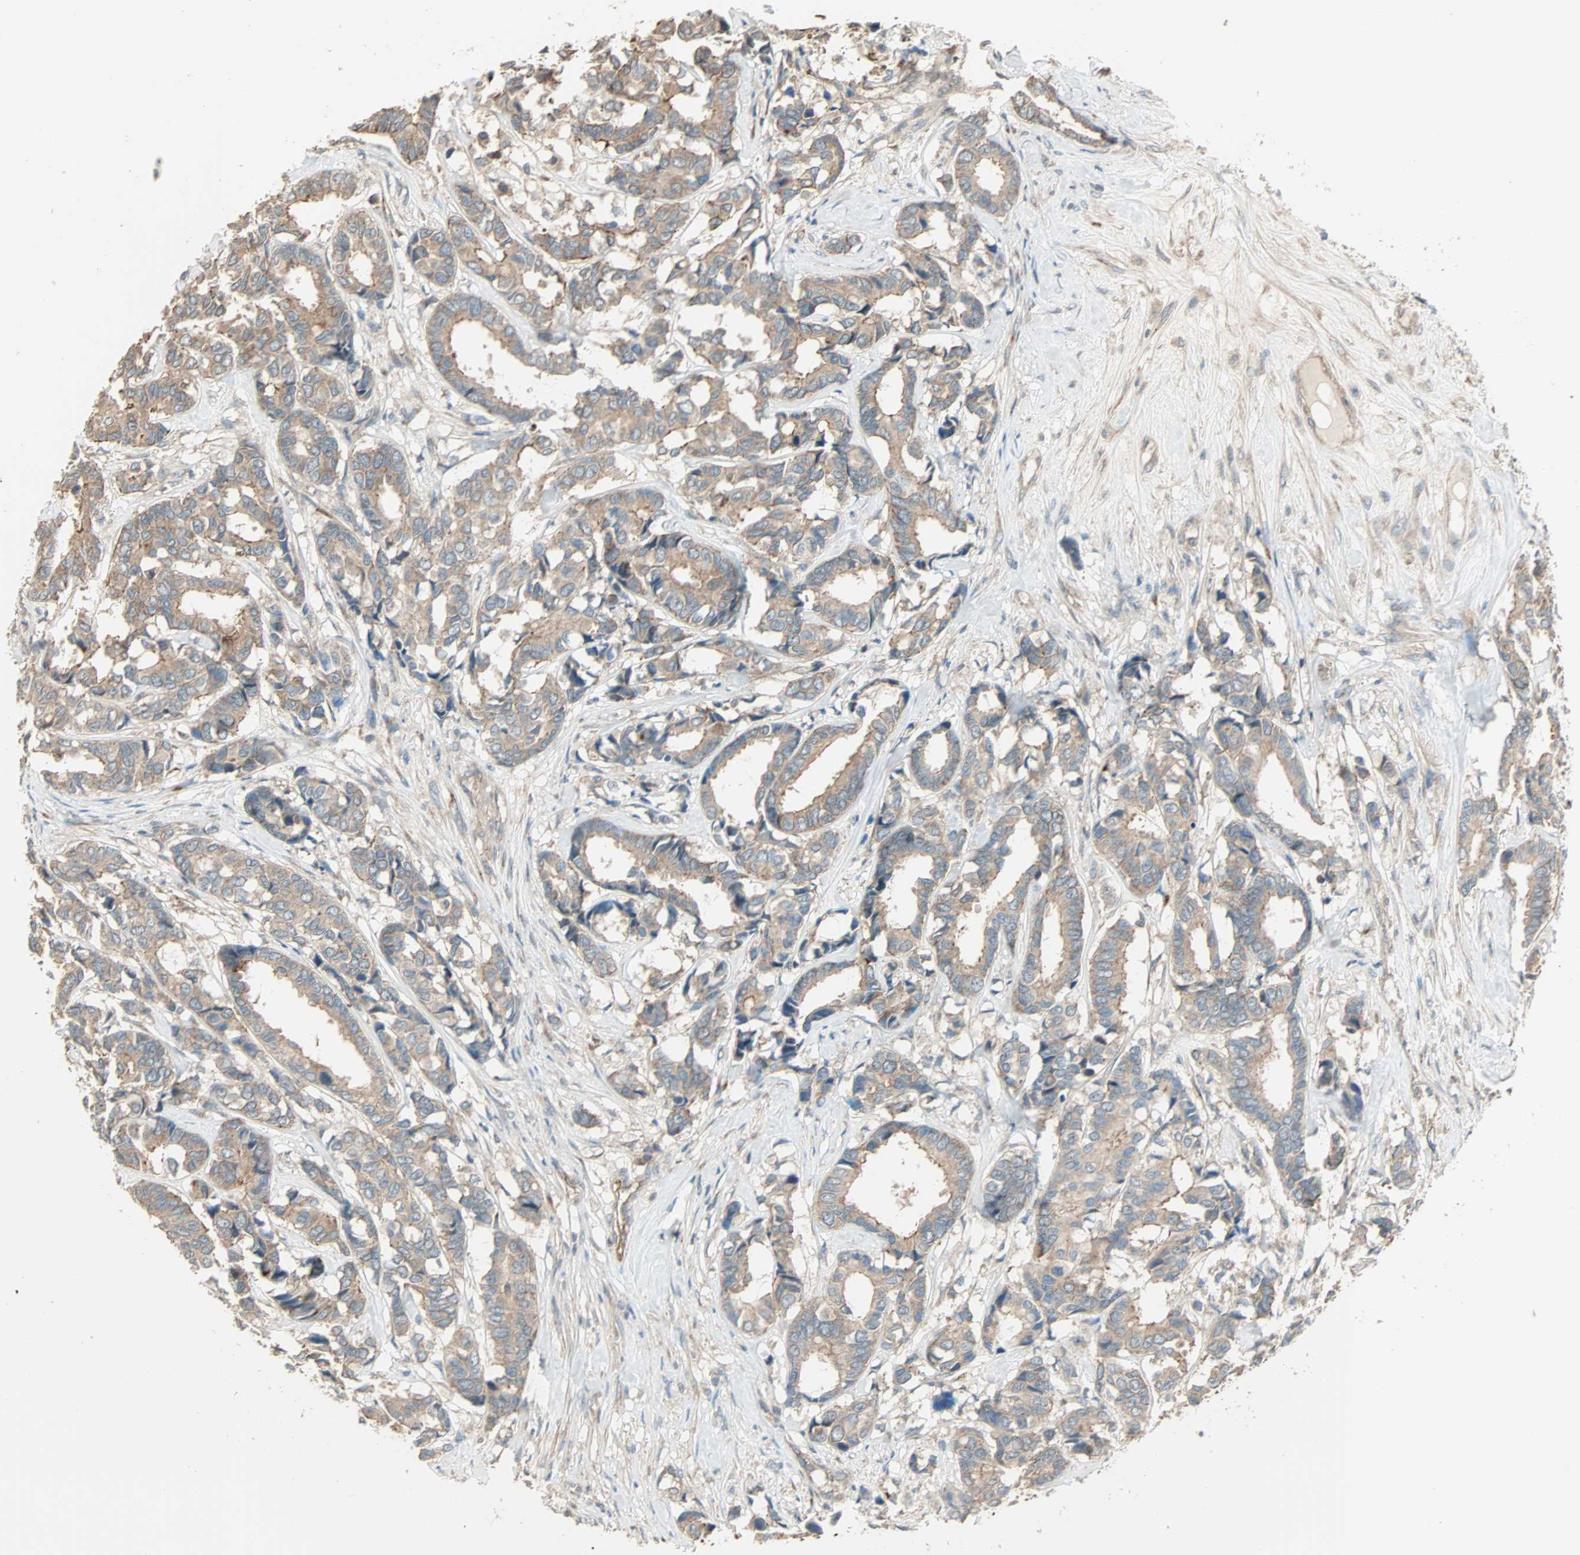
{"staining": {"intensity": "weak", "quantity": ">75%", "location": "cytoplasmic/membranous"}, "tissue": "breast cancer", "cell_type": "Tumor cells", "image_type": "cancer", "snomed": [{"axis": "morphology", "description": "Duct carcinoma"}, {"axis": "topography", "description": "Breast"}], "caption": "DAB immunohistochemical staining of human breast intraductal carcinoma exhibits weak cytoplasmic/membranous protein expression in about >75% of tumor cells. The staining was performed using DAB, with brown indicating positive protein expression. Nuclei are stained blue with hematoxylin.", "gene": "MAP3K21", "patient": {"sex": "female", "age": 87}}